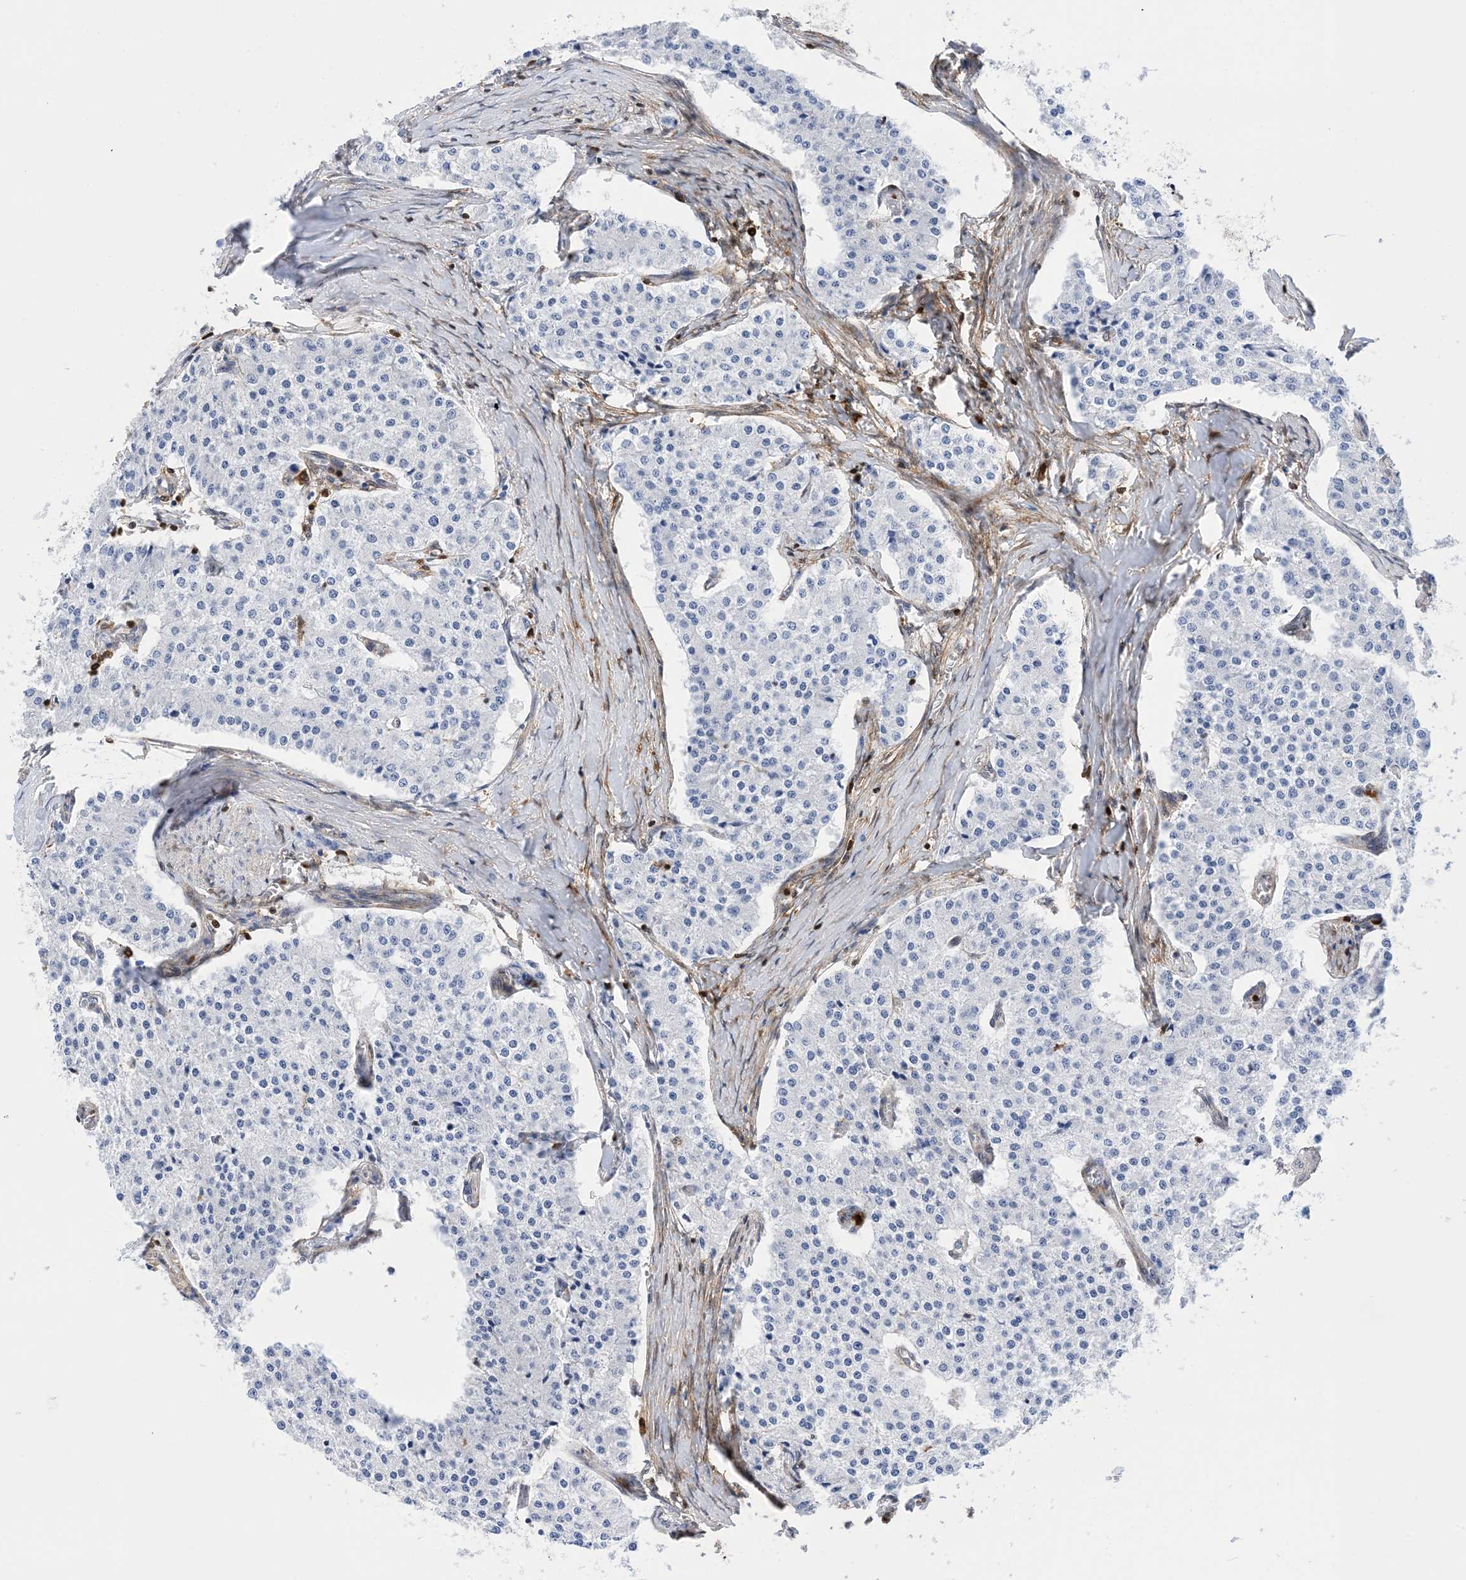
{"staining": {"intensity": "negative", "quantity": "none", "location": "none"}, "tissue": "carcinoid", "cell_type": "Tumor cells", "image_type": "cancer", "snomed": [{"axis": "morphology", "description": "Carcinoid, malignant, NOS"}, {"axis": "topography", "description": "Colon"}], "caption": "This is an immunohistochemistry (IHC) image of human carcinoid. There is no positivity in tumor cells.", "gene": "ANXA1", "patient": {"sex": "female", "age": 52}}